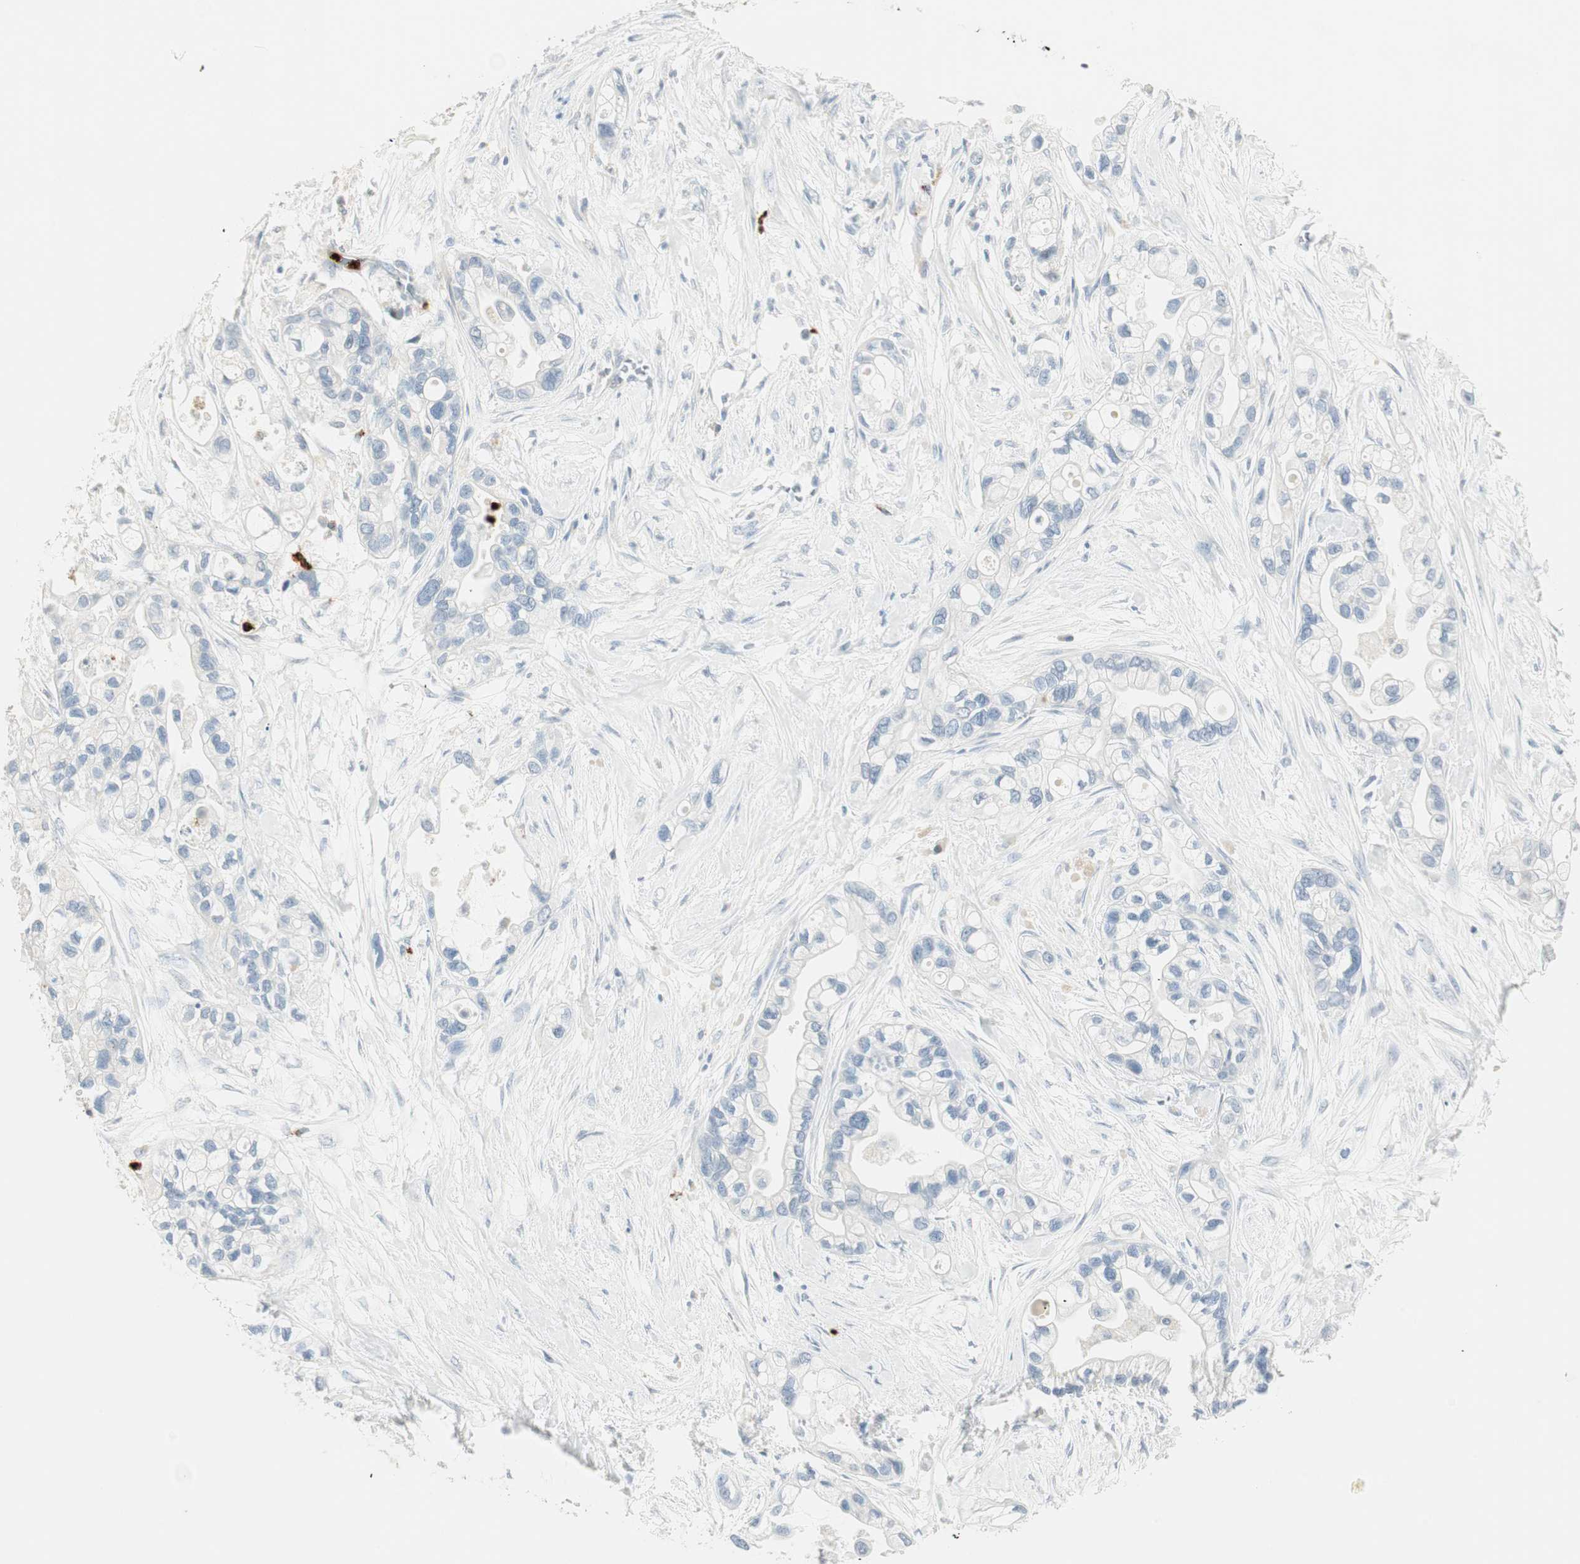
{"staining": {"intensity": "negative", "quantity": "none", "location": "none"}, "tissue": "pancreatic cancer", "cell_type": "Tumor cells", "image_type": "cancer", "snomed": [{"axis": "morphology", "description": "Adenocarcinoma, NOS"}, {"axis": "topography", "description": "Pancreas"}], "caption": "Tumor cells show no significant staining in pancreatic adenocarcinoma.", "gene": "PRTN3", "patient": {"sex": "female", "age": 77}}